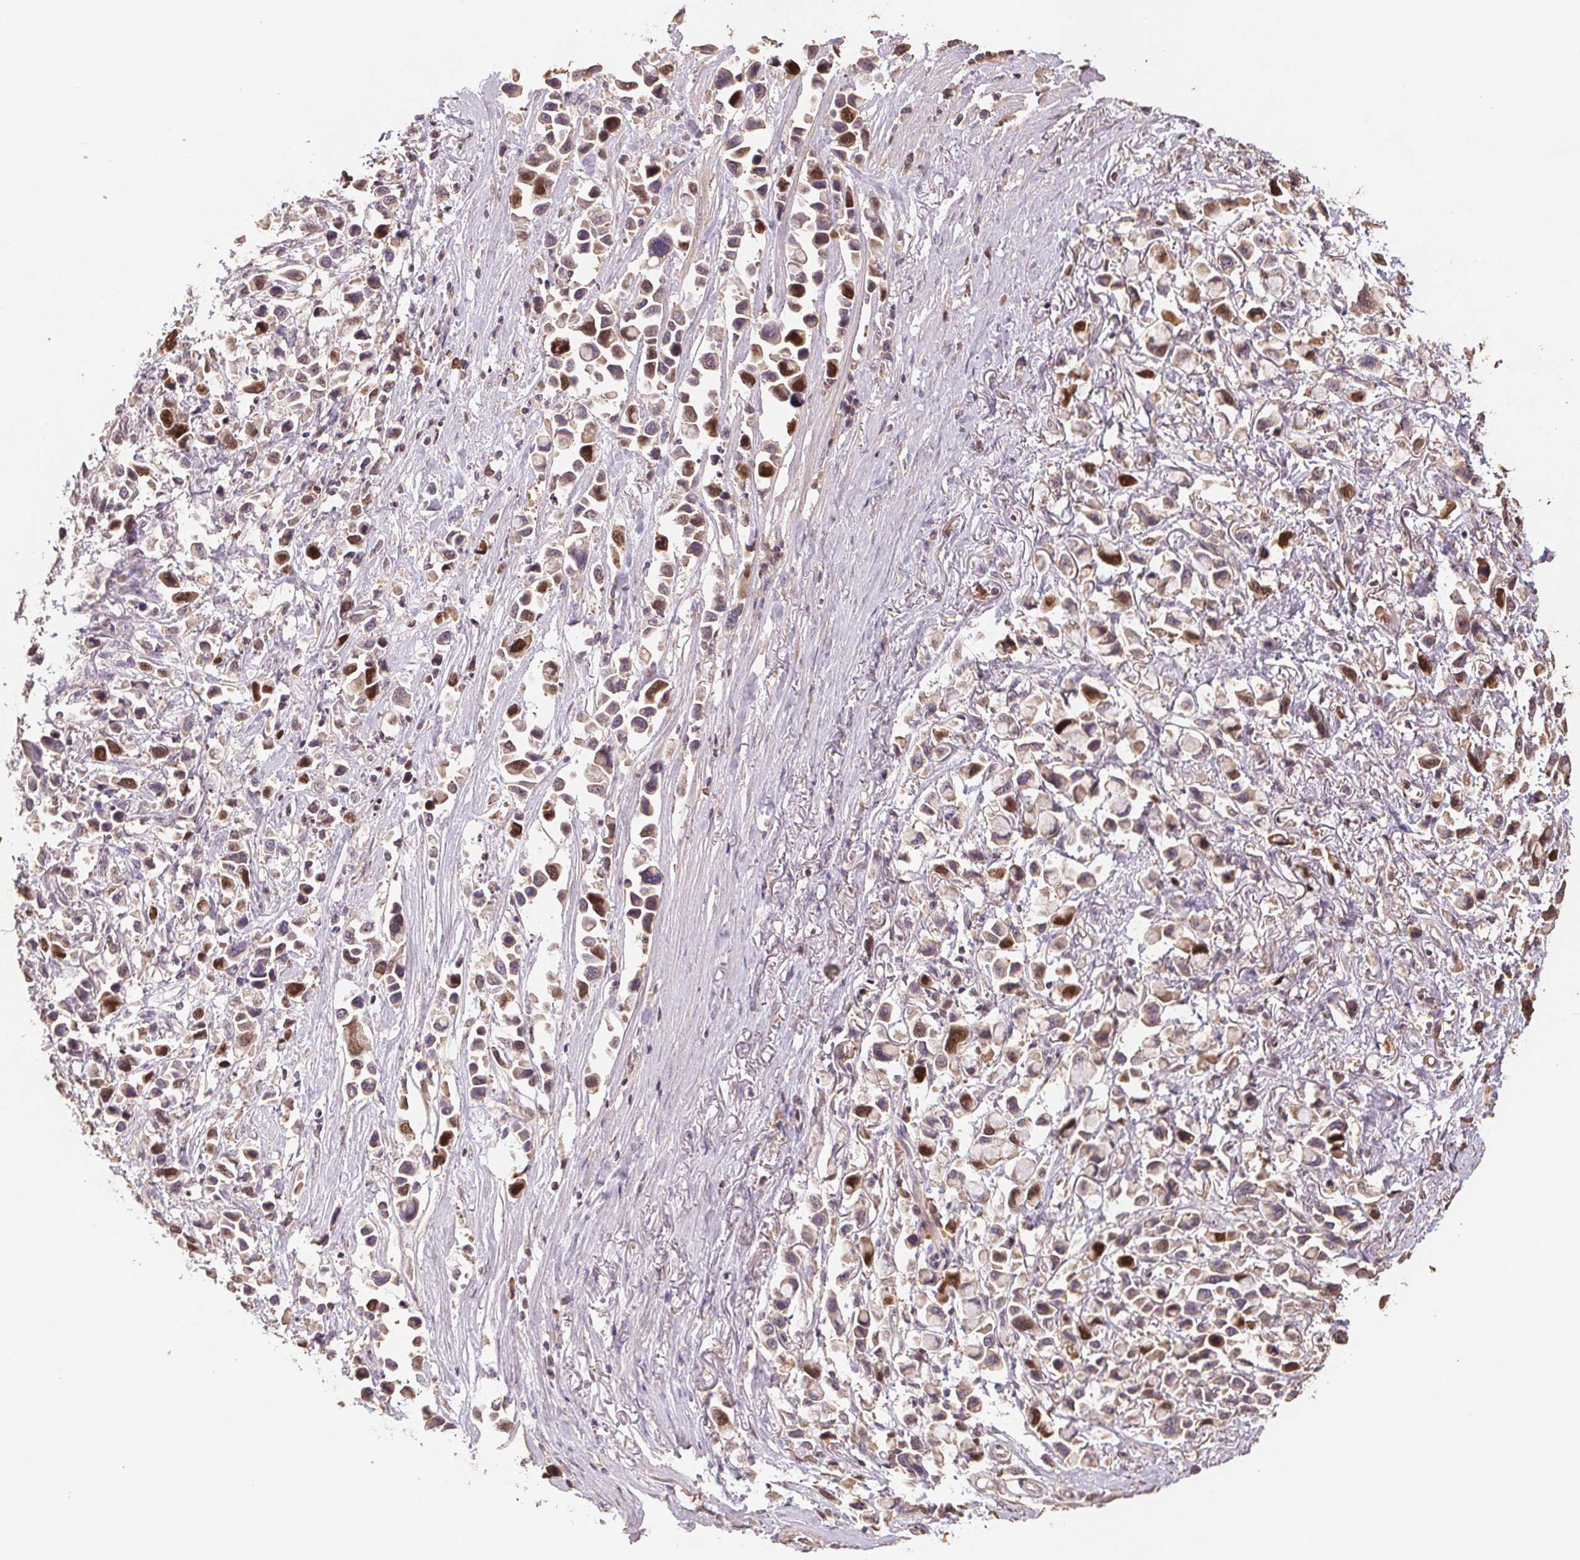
{"staining": {"intensity": "moderate", "quantity": "25%-75%", "location": "cytoplasmic/membranous,nuclear"}, "tissue": "stomach cancer", "cell_type": "Tumor cells", "image_type": "cancer", "snomed": [{"axis": "morphology", "description": "Adenocarcinoma, NOS"}, {"axis": "topography", "description": "Stomach"}], "caption": "A photomicrograph of human stomach adenocarcinoma stained for a protein shows moderate cytoplasmic/membranous and nuclear brown staining in tumor cells.", "gene": "CENPF", "patient": {"sex": "female", "age": 81}}